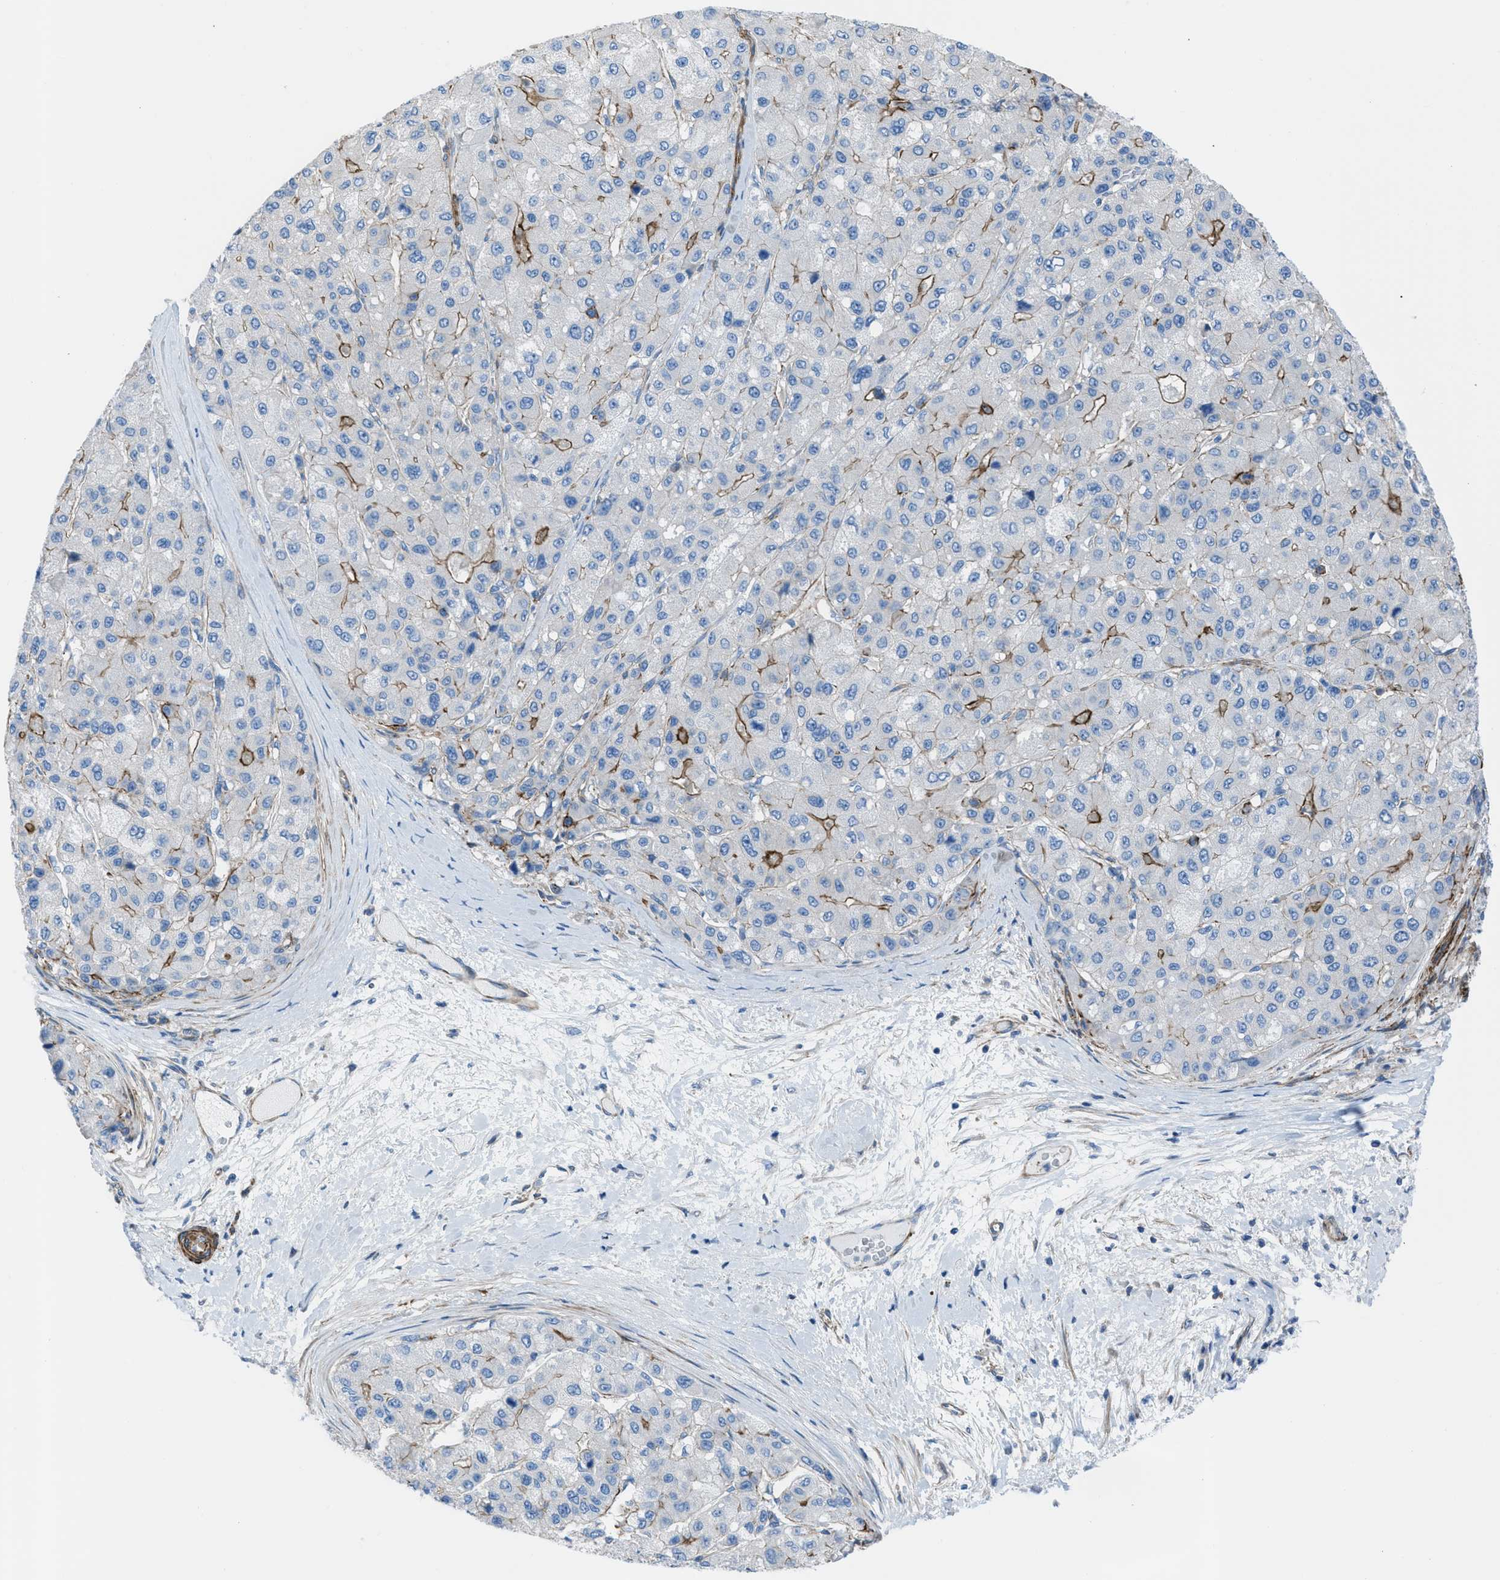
{"staining": {"intensity": "moderate", "quantity": "<25%", "location": "cytoplasmic/membranous"}, "tissue": "liver cancer", "cell_type": "Tumor cells", "image_type": "cancer", "snomed": [{"axis": "morphology", "description": "Carcinoma, Hepatocellular, NOS"}, {"axis": "topography", "description": "Liver"}], "caption": "About <25% of tumor cells in human liver cancer demonstrate moderate cytoplasmic/membranous protein expression as visualized by brown immunohistochemical staining.", "gene": "KCNH7", "patient": {"sex": "male", "age": 80}}